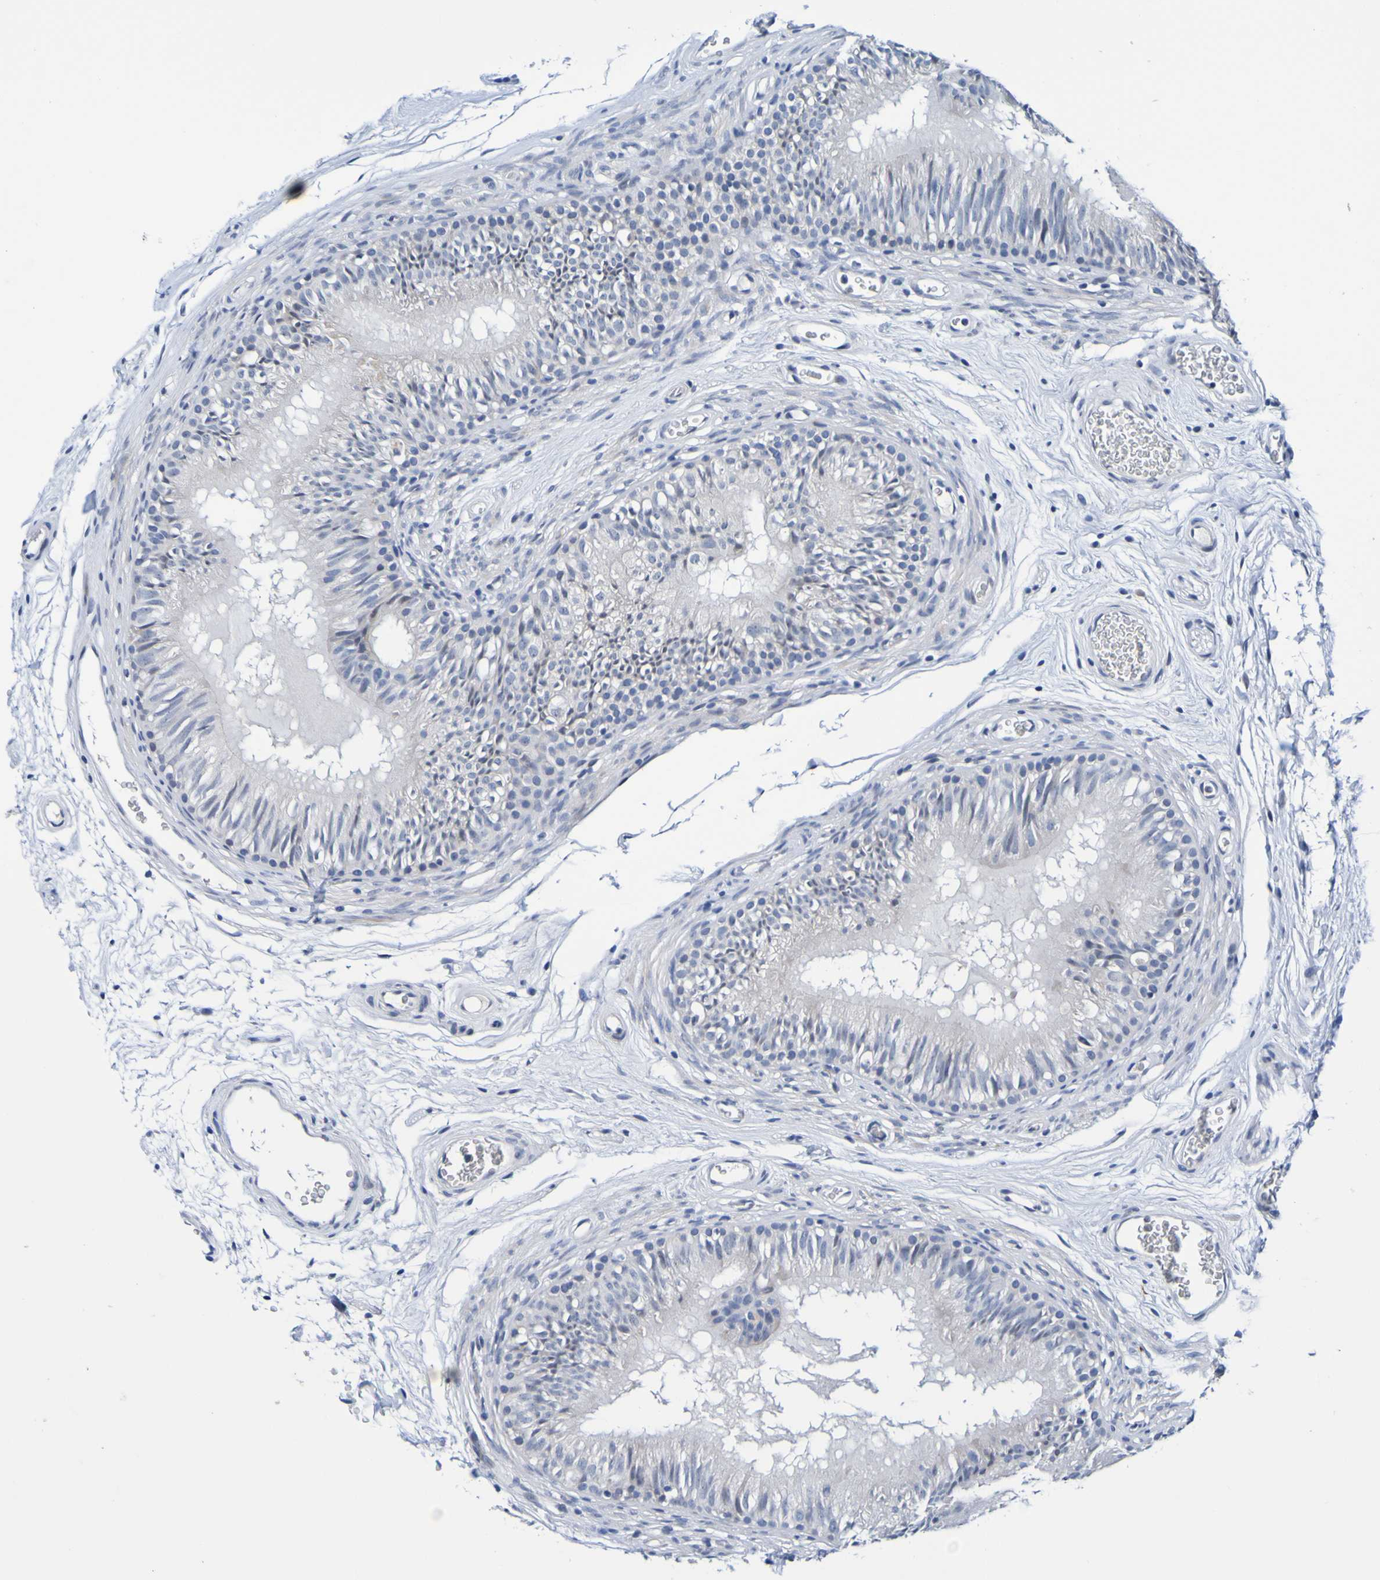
{"staining": {"intensity": "negative", "quantity": "none", "location": "none"}, "tissue": "epididymis", "cell_type": "Glandular cells", "image_type": "normal", "snomed": [{"axis": "morphology", "description": "Normal tissue, NOS"}, {"axis": "topography", "description": "Epididymis"}], "caption": "Benign epididymis was stained to show a protein in brown. There is no significant positivity in glandular cells. (Brightfield microscopy of DAB (3,3'-diaminobenzidine) immunohistochemistry at high magnification).", "gene": "VMA21", "patient": {"sex": "male", "age": 36}}